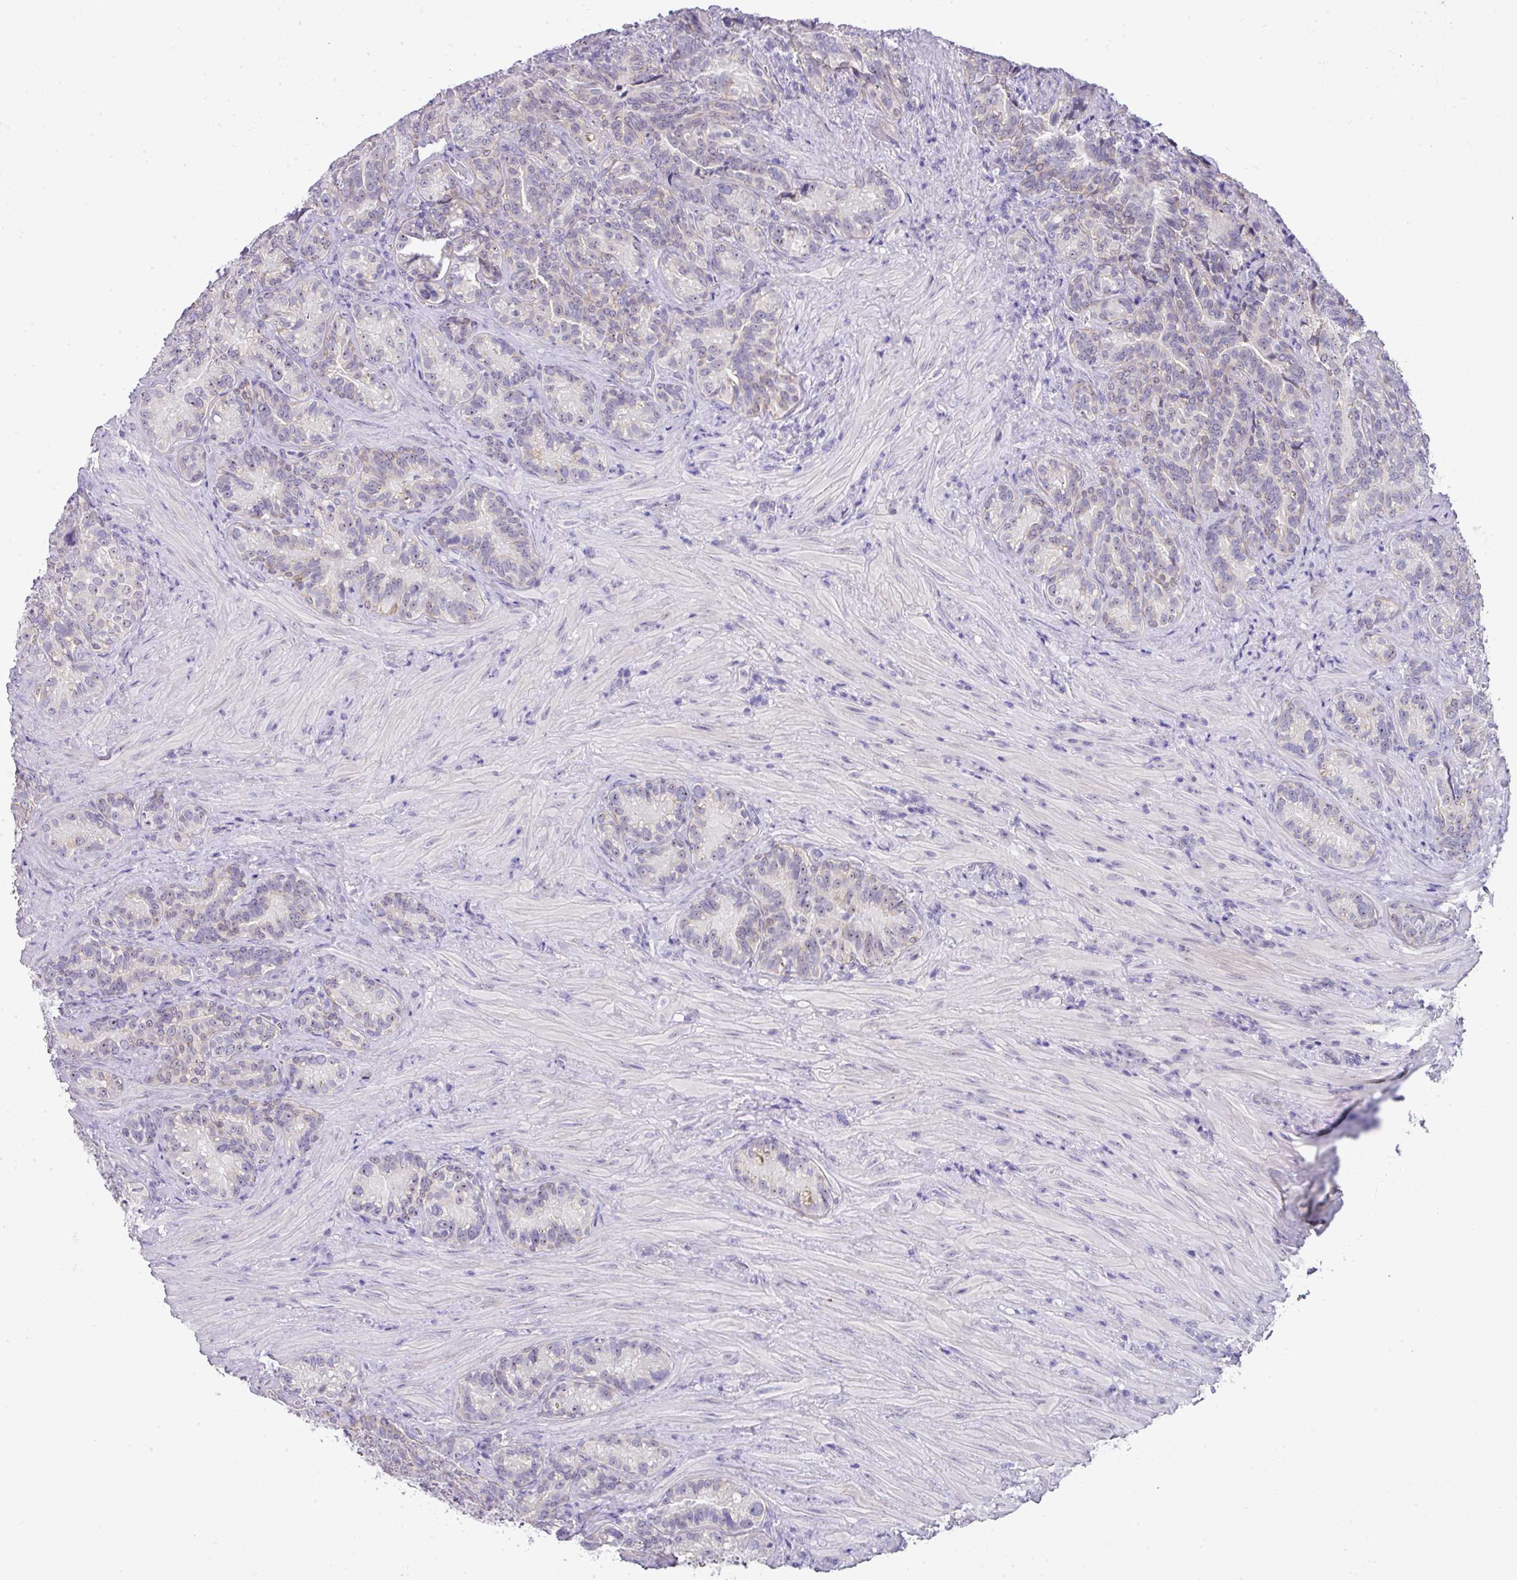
{"staining": {"intensity": "weak", "quantity": "25%-75%", "location": "cytoplasmic/membranous,nuclear"}, "tissue": "seminal vesicle", "cell_type": "Glandular cells", "image_type": "normal", "snomed": [{"axis": "morphology", "description": "Normal tissue, NOS"}, {"axis": "topography", "description": "Seminal veicle"}], "caption": "Immunohistochemical staining of benign seminal vesicle shows weak cytoplasmic/membranous,nuclear protein expression in about 25%-75% of glandular cells. The staining is performed using DAB brown chromogen to label protein expression. The nuclei are counter-stained blue using hematoxylin.", "gene": "GCG", "patient": {"sex": "male", "age": 68}}